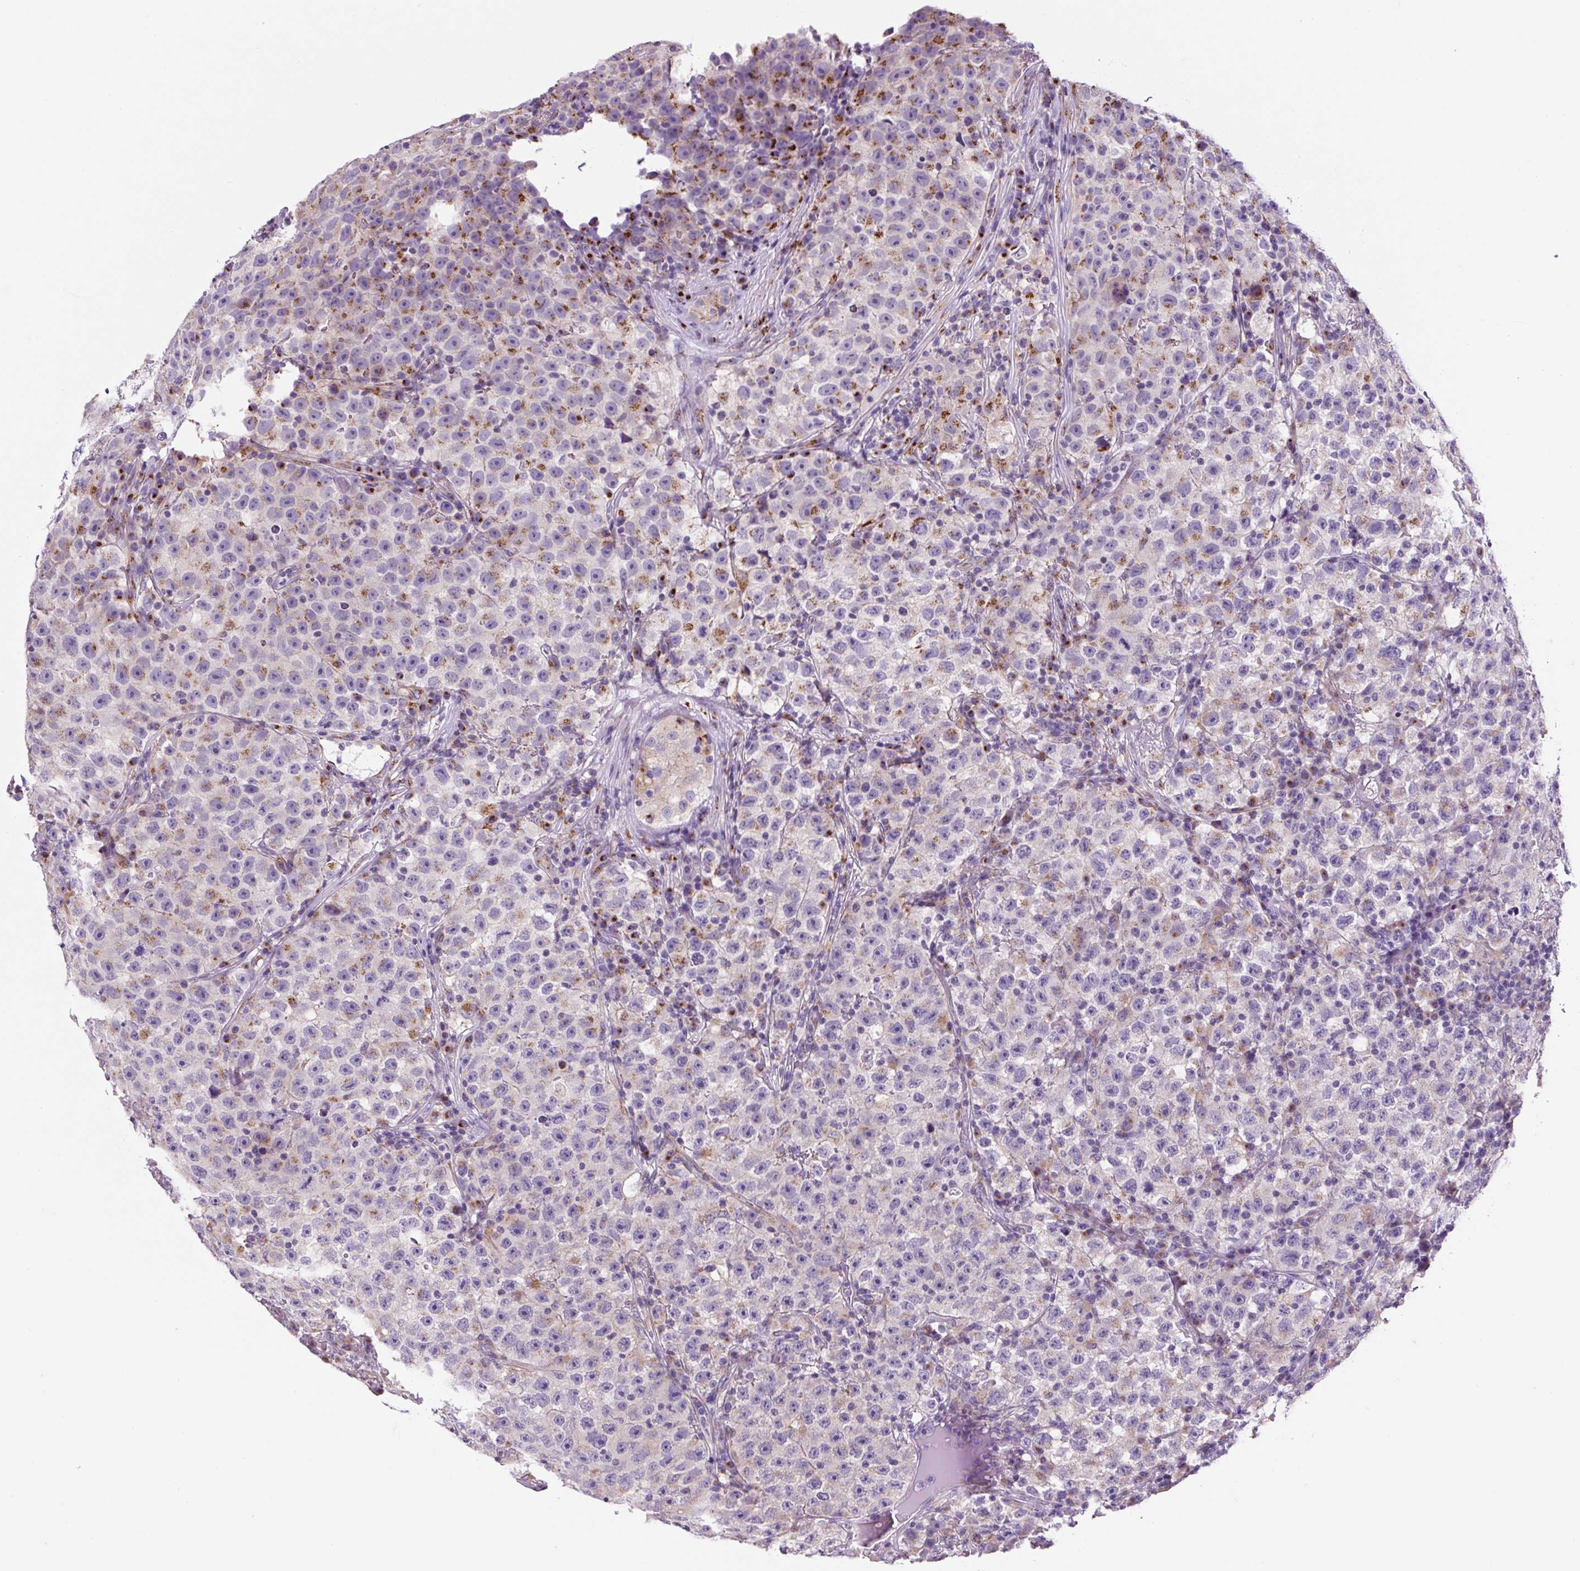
{"staining": {"intensity": "moderate", "quantity": "25%-75%", "location": "cytoplasmic/membranous"}, "tissue": "testis cancer", "cell_type": "Tumor cells", "image_type": "cancer", "snomed": [{"axis": "morphology", "description": "Seminoma, NOS"}, {"axis": "topography", "description": "Testis"}], "caption": "Immunohistochemistry (IHC) (DAB (3,3'-diaminobenzidine)) staining of human testis seminoma reveals moderate cytoplasmic/membranous protein expression in approximately 25%-75% of tumor cells. The staining was performed using DAB (3,3'-diaminobenzidine), with brown indicating positive protein expression. Nuclei are stained blue with hematoxylin.", "gene": "GORASP1", "patient": {"sex": "male", "age": 22}}